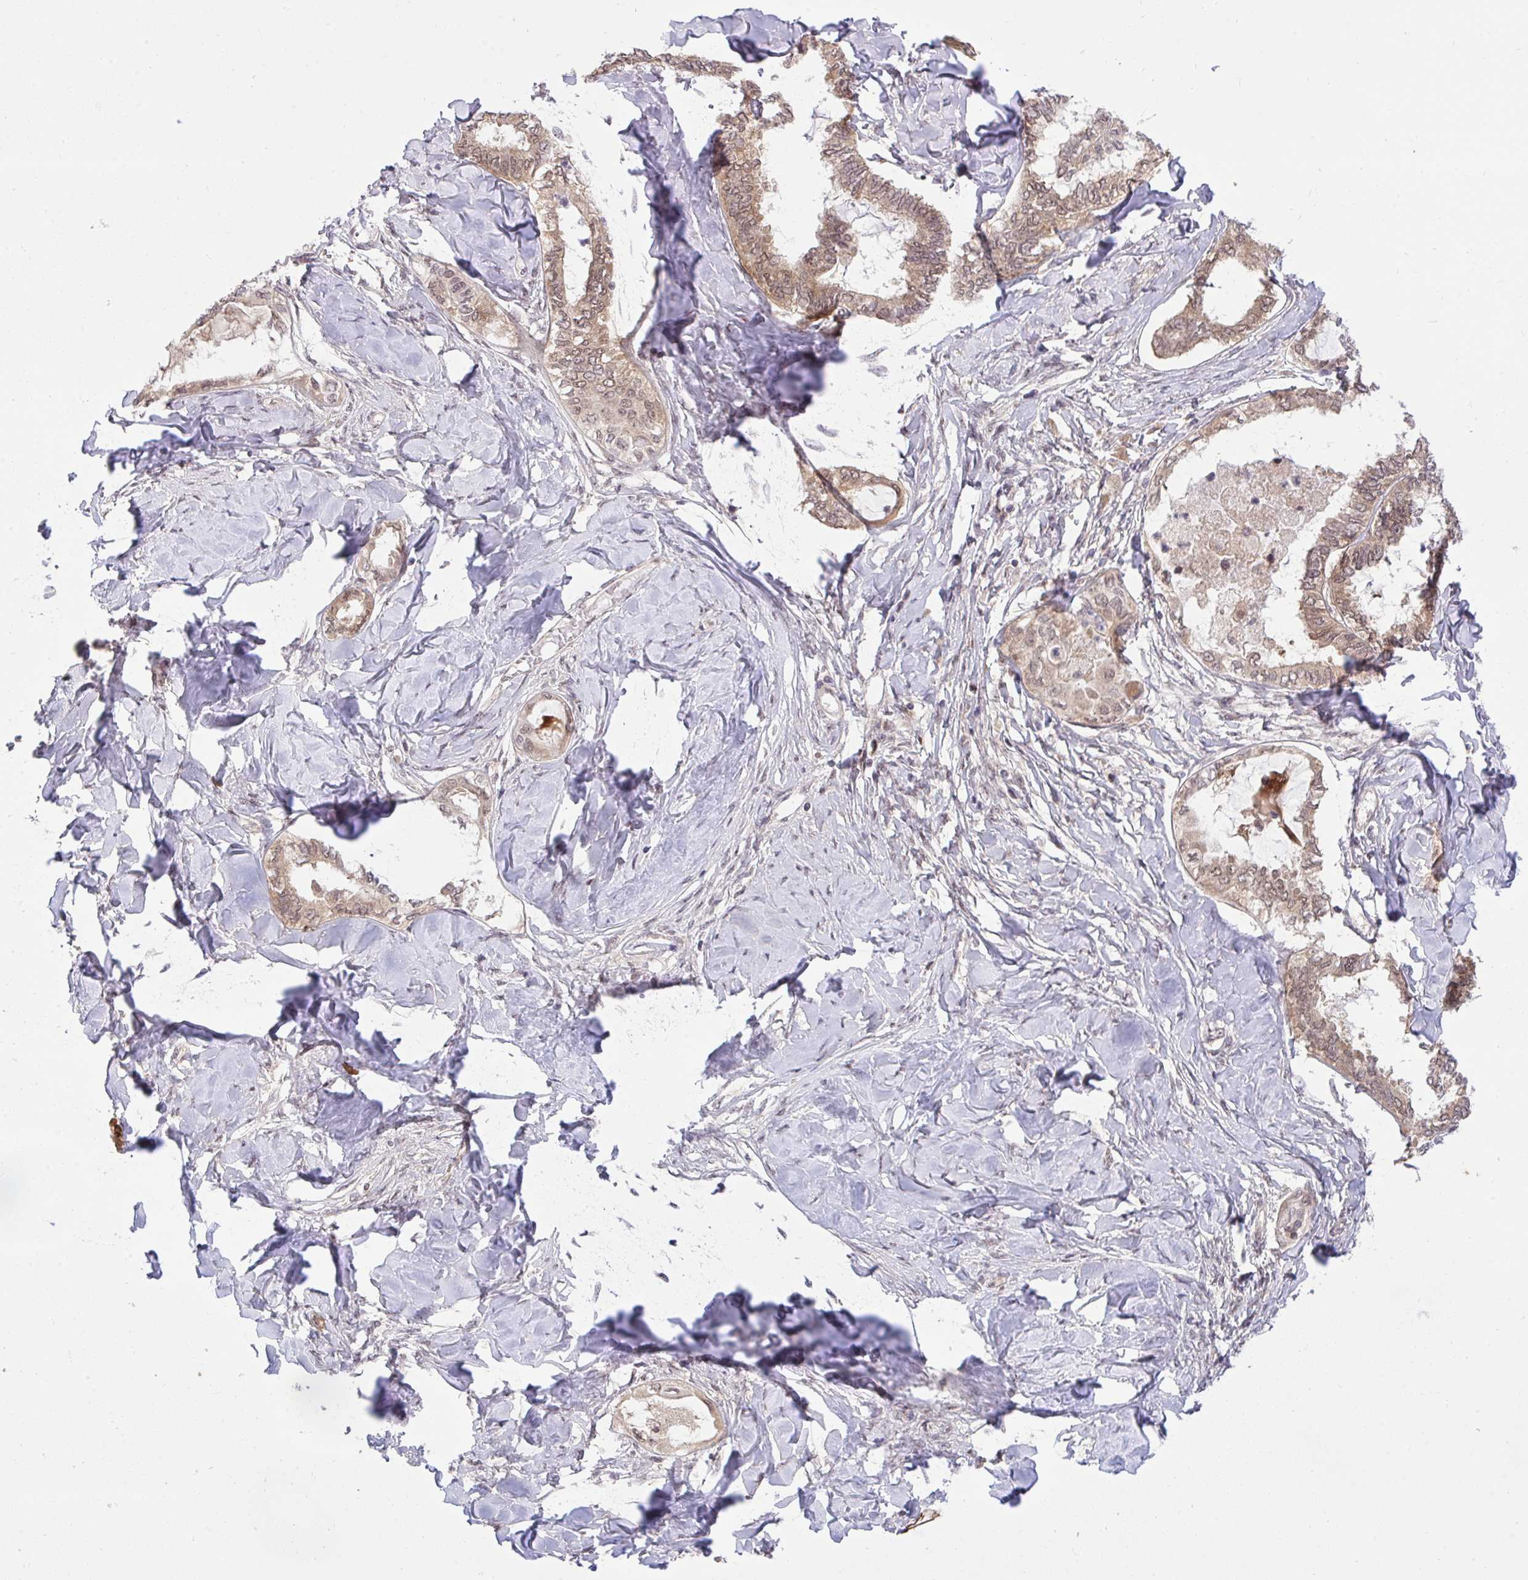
{"staining": {"intensity": "weak", "quantity": ">75%", "location": "cytoplasmic/membranous"}, "tissue": "ovarian cancer", "cell_type": "Tumor cells", "image_type": "cancer", "snomed": [{"axis": "morphology", "description": "Carcinoma, endometroid"}, {"axis": "topography", "description": "Ovary"}], "caption": "Weak cytoplasmic/membranous expression is present in about >75% of tumor cells in endometroid carcinoma (ovarian). Using DAB (3,3'-diaminobenzidine) (brown) and hematoxylin (blue) stains, captured at high magnification using brightfield microscopy.", "gene": "ERI1", "patient": {"sex": "female", "age": 70}}